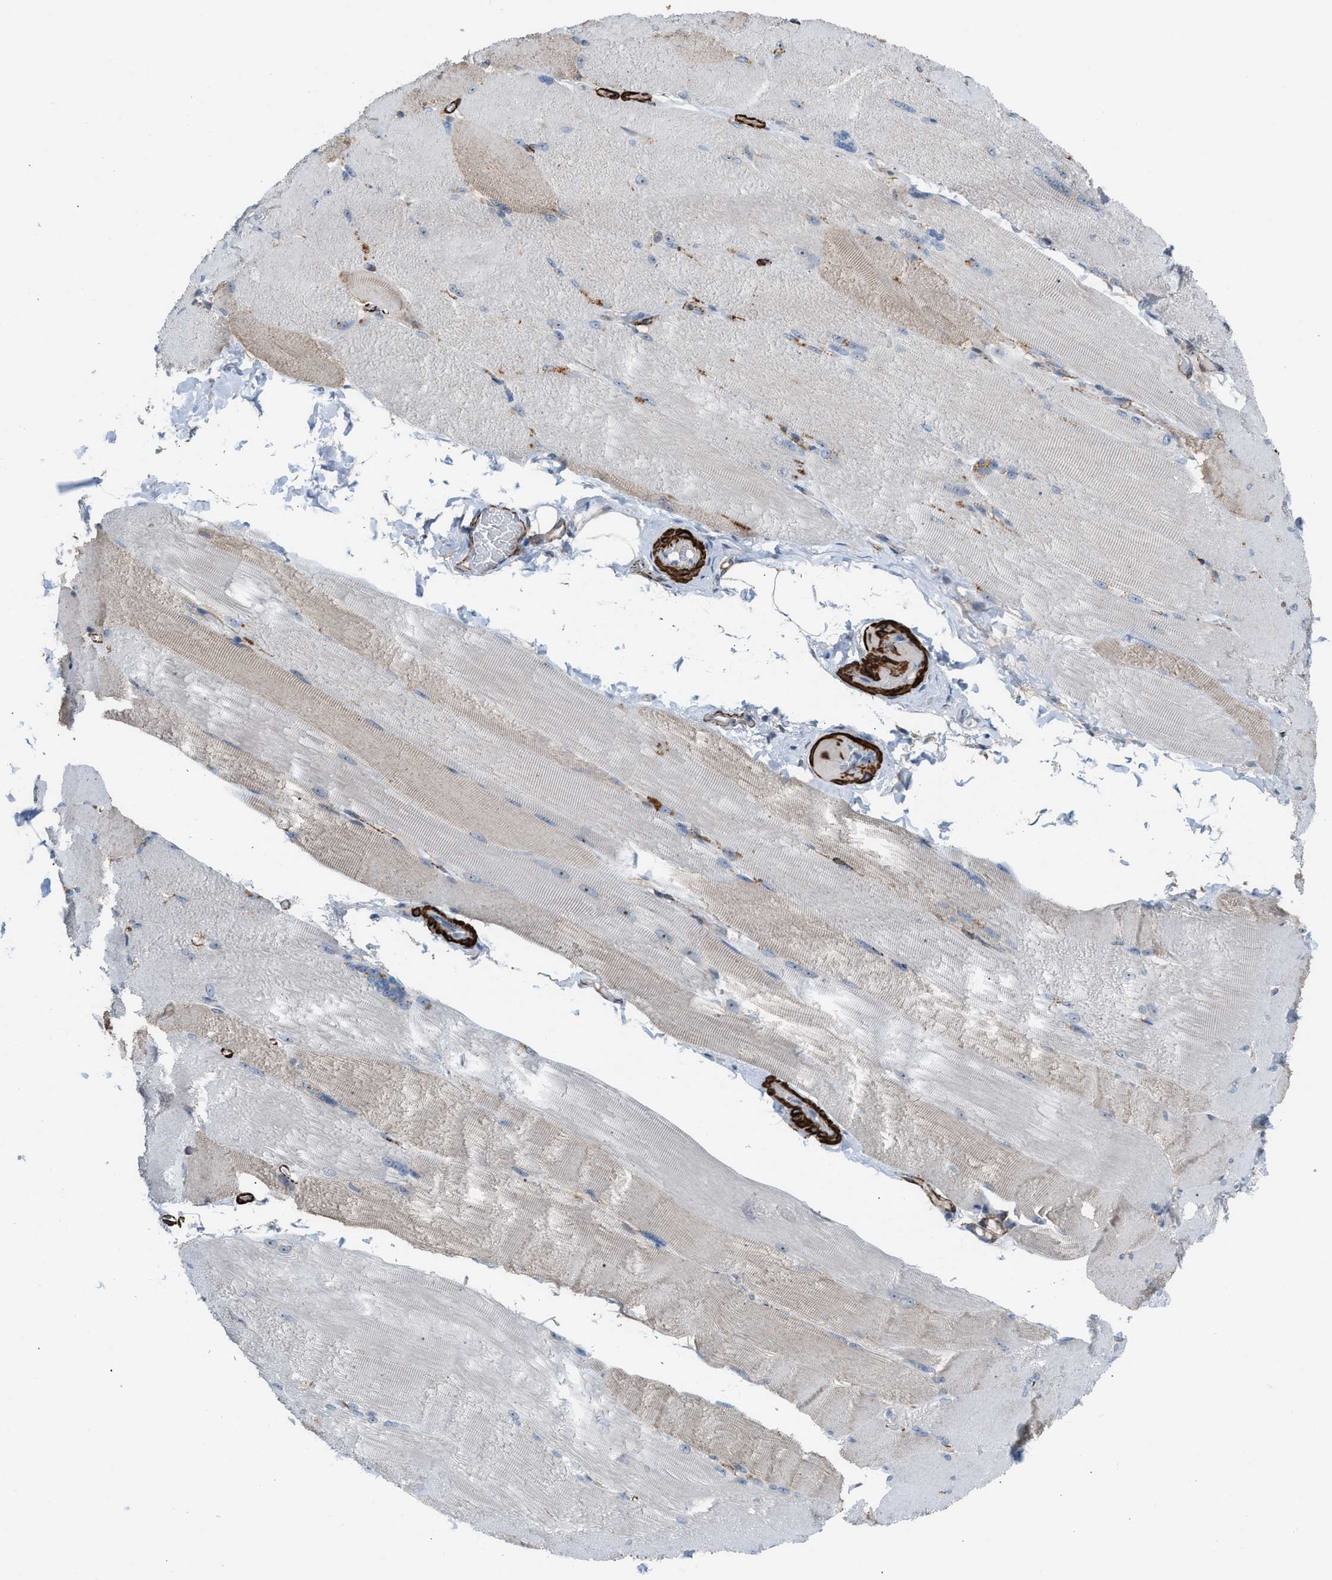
{"staining": {"intensity": "moderate", "quantity": "<25%", "location": "cytoplasmic/membranous,nuclear"}, "tissue": "skeletal muscle", "cell_type": "Myocytes", "image_type": "normal", "snomed": [{"axis": "morphology", "description": "Normal tissue, NOS"}, {"axis": "topography", "description": "Skin"}, {"axis": "topography", "description": "Skeletal muscle"}], "caption": "Myocytes demonstrate low levels of moderate cytoplasmic/membranous,nuclear expression in about <25% of cells in unremarkable skeletal muscle.", "gene": "NQO2", "patient": {"sex": "male", "age": 83}}